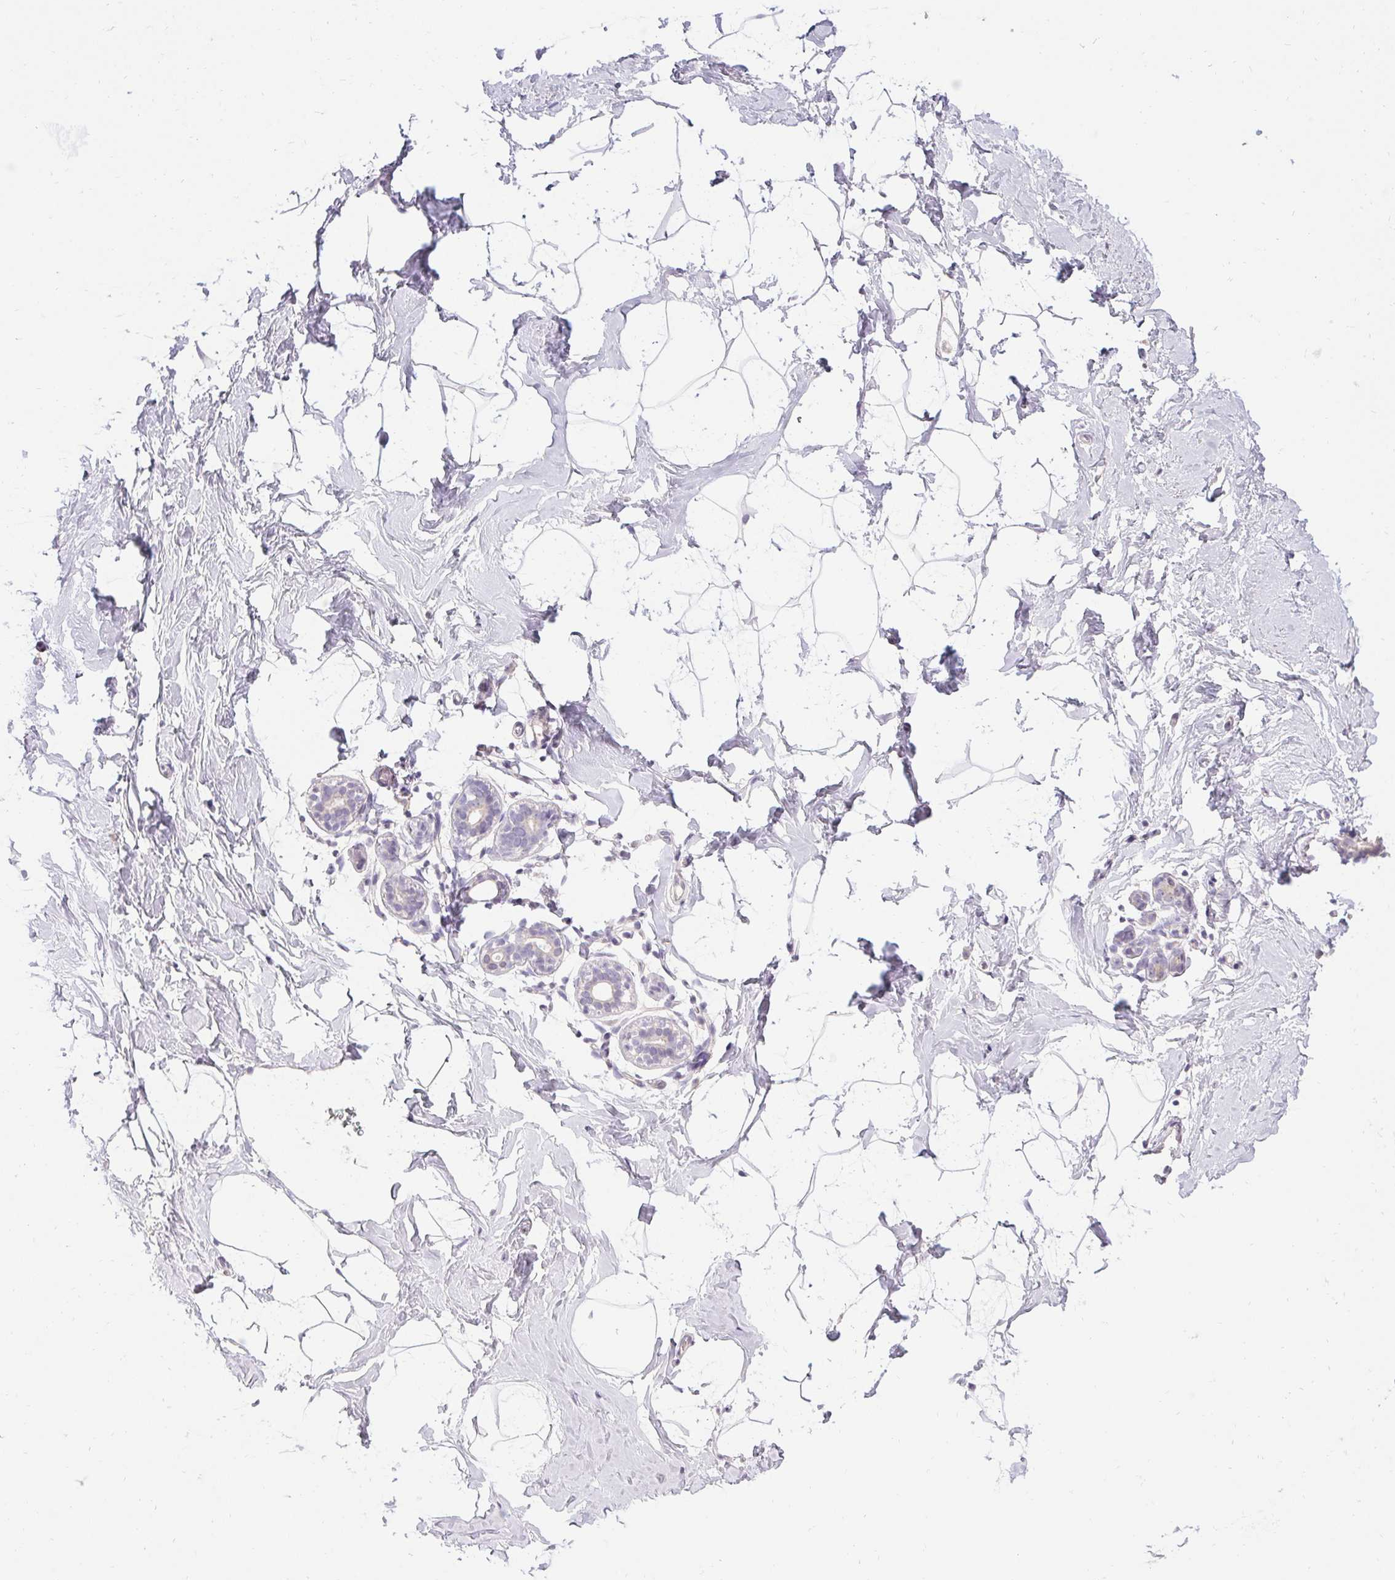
{"staining": {"intensity": "negative", "quantity": "none", "location": "none"}, "tissue": "breast", "cell_type": "Adipocytes", "image_type": "normal", "snomed": [{"axis": "morphology", "description": "Normal tissue, NOS"}, {"axis": "topography", "description": "Breast"}], "caption": "This micrograph is of unremarkable breast stained with IHC to label a protein in brown with the nuclei are counter-stained blue. There is no staining in adipocytes.", "gene": "HSD17B3", "patient": {"sex": "female", "age": 32}}